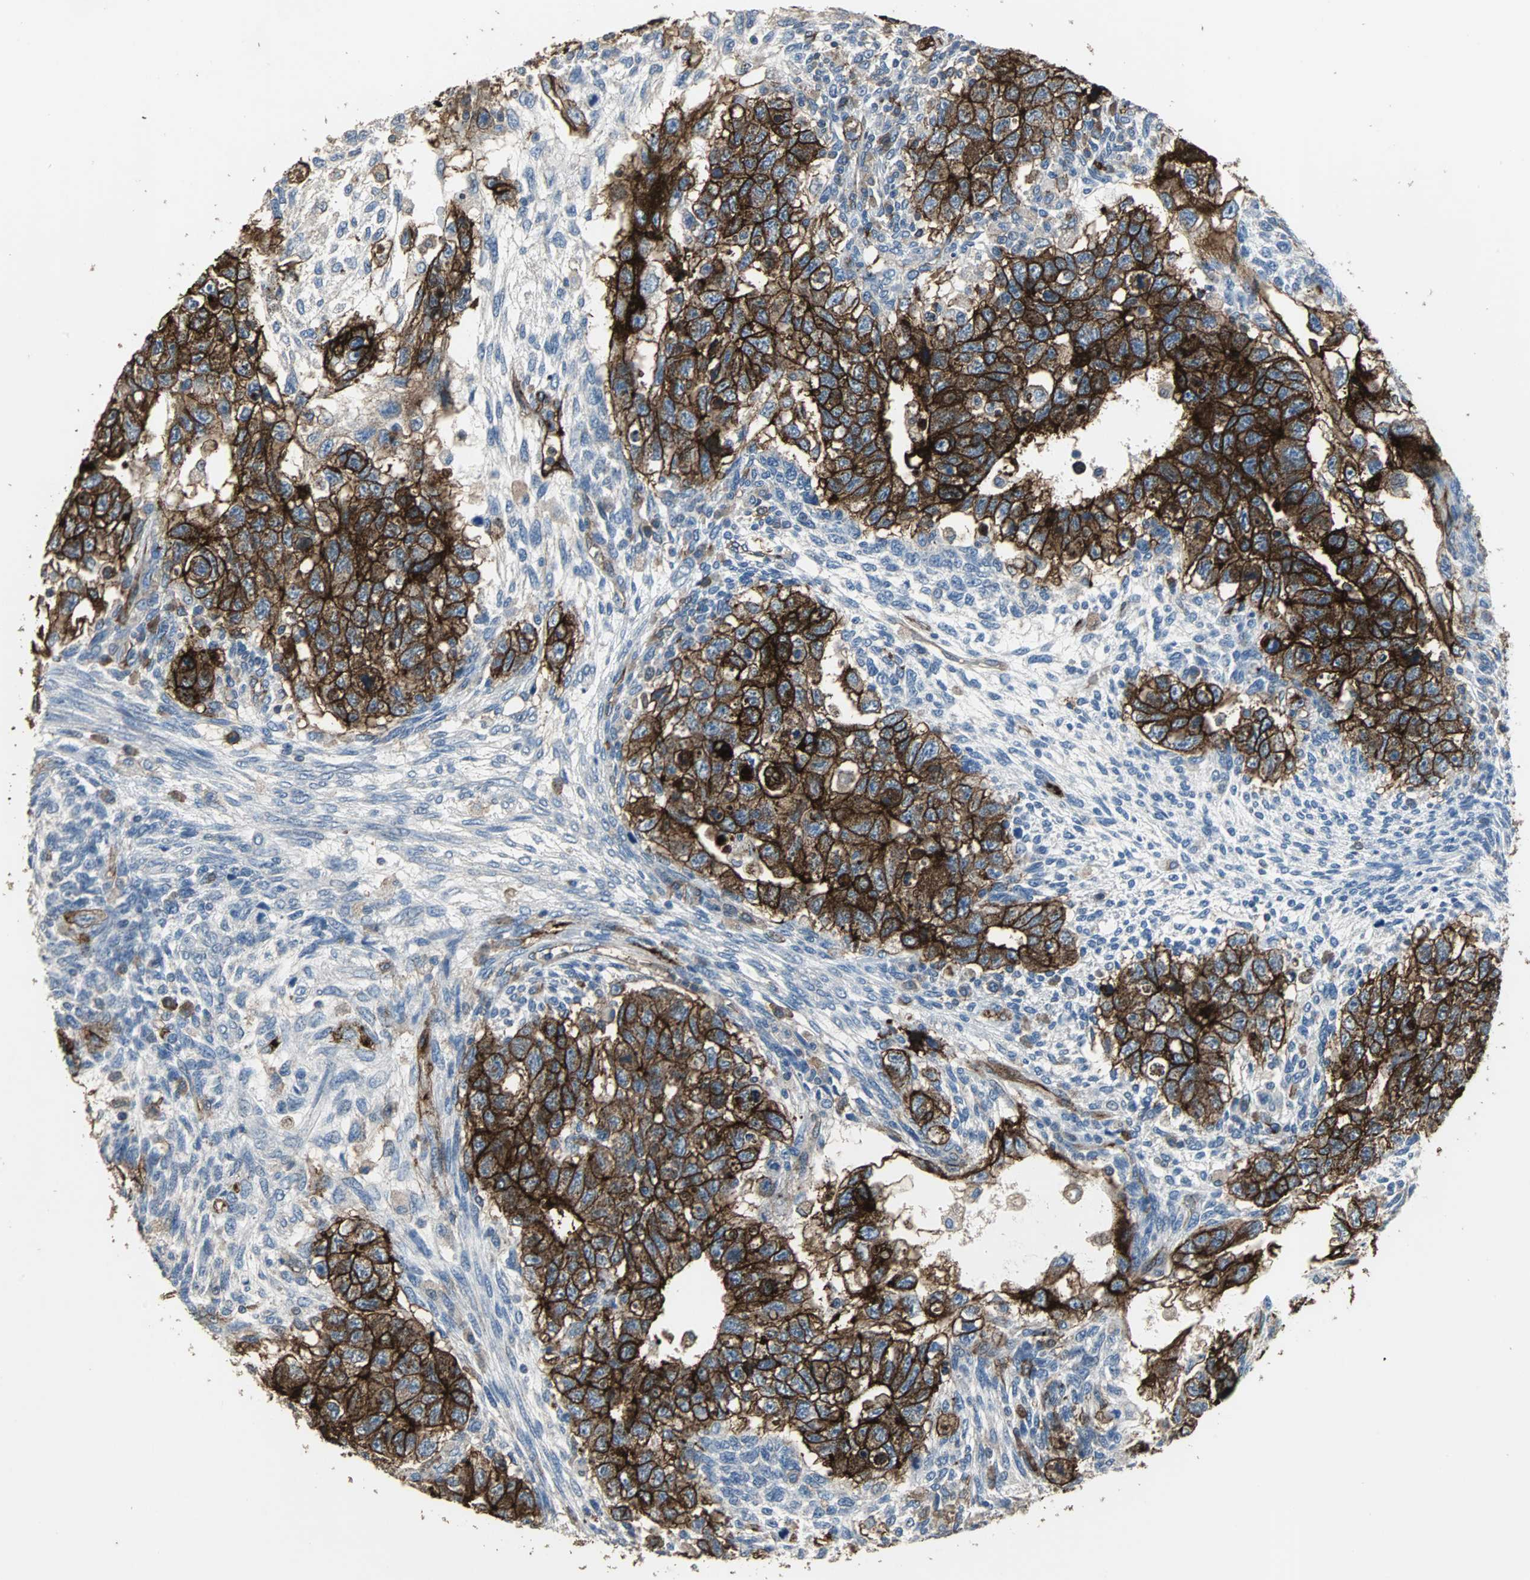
{"staining": {"intensity": "strong", "quantity": ">75%", "location": "cytoplasmic/membranous"}, "tissue": "testis cancer", "cell_type": "Tumor cells", "image_type": "cancer", "snomed": [{"axis": "morphology", "description": "Normal tissue, NOS"}, {"axis": "morphology", "description": "Carcinoma, Embryonal, NOS"}, {"axis": "topography", "description": "Testis"}], "caption": "Immunohistochemistry (IHC) (DAB (3,3'-diaminobenzidine)) staining of human testis cancer (embryonal carcinoma) displays strong cytoplasmic/membranous protein expression in about >75% of tumor cells. (IHC, brightfield microscopy, high magnification).", "gene": "F11R", "patient": {"sex": "male", "age": 36}}